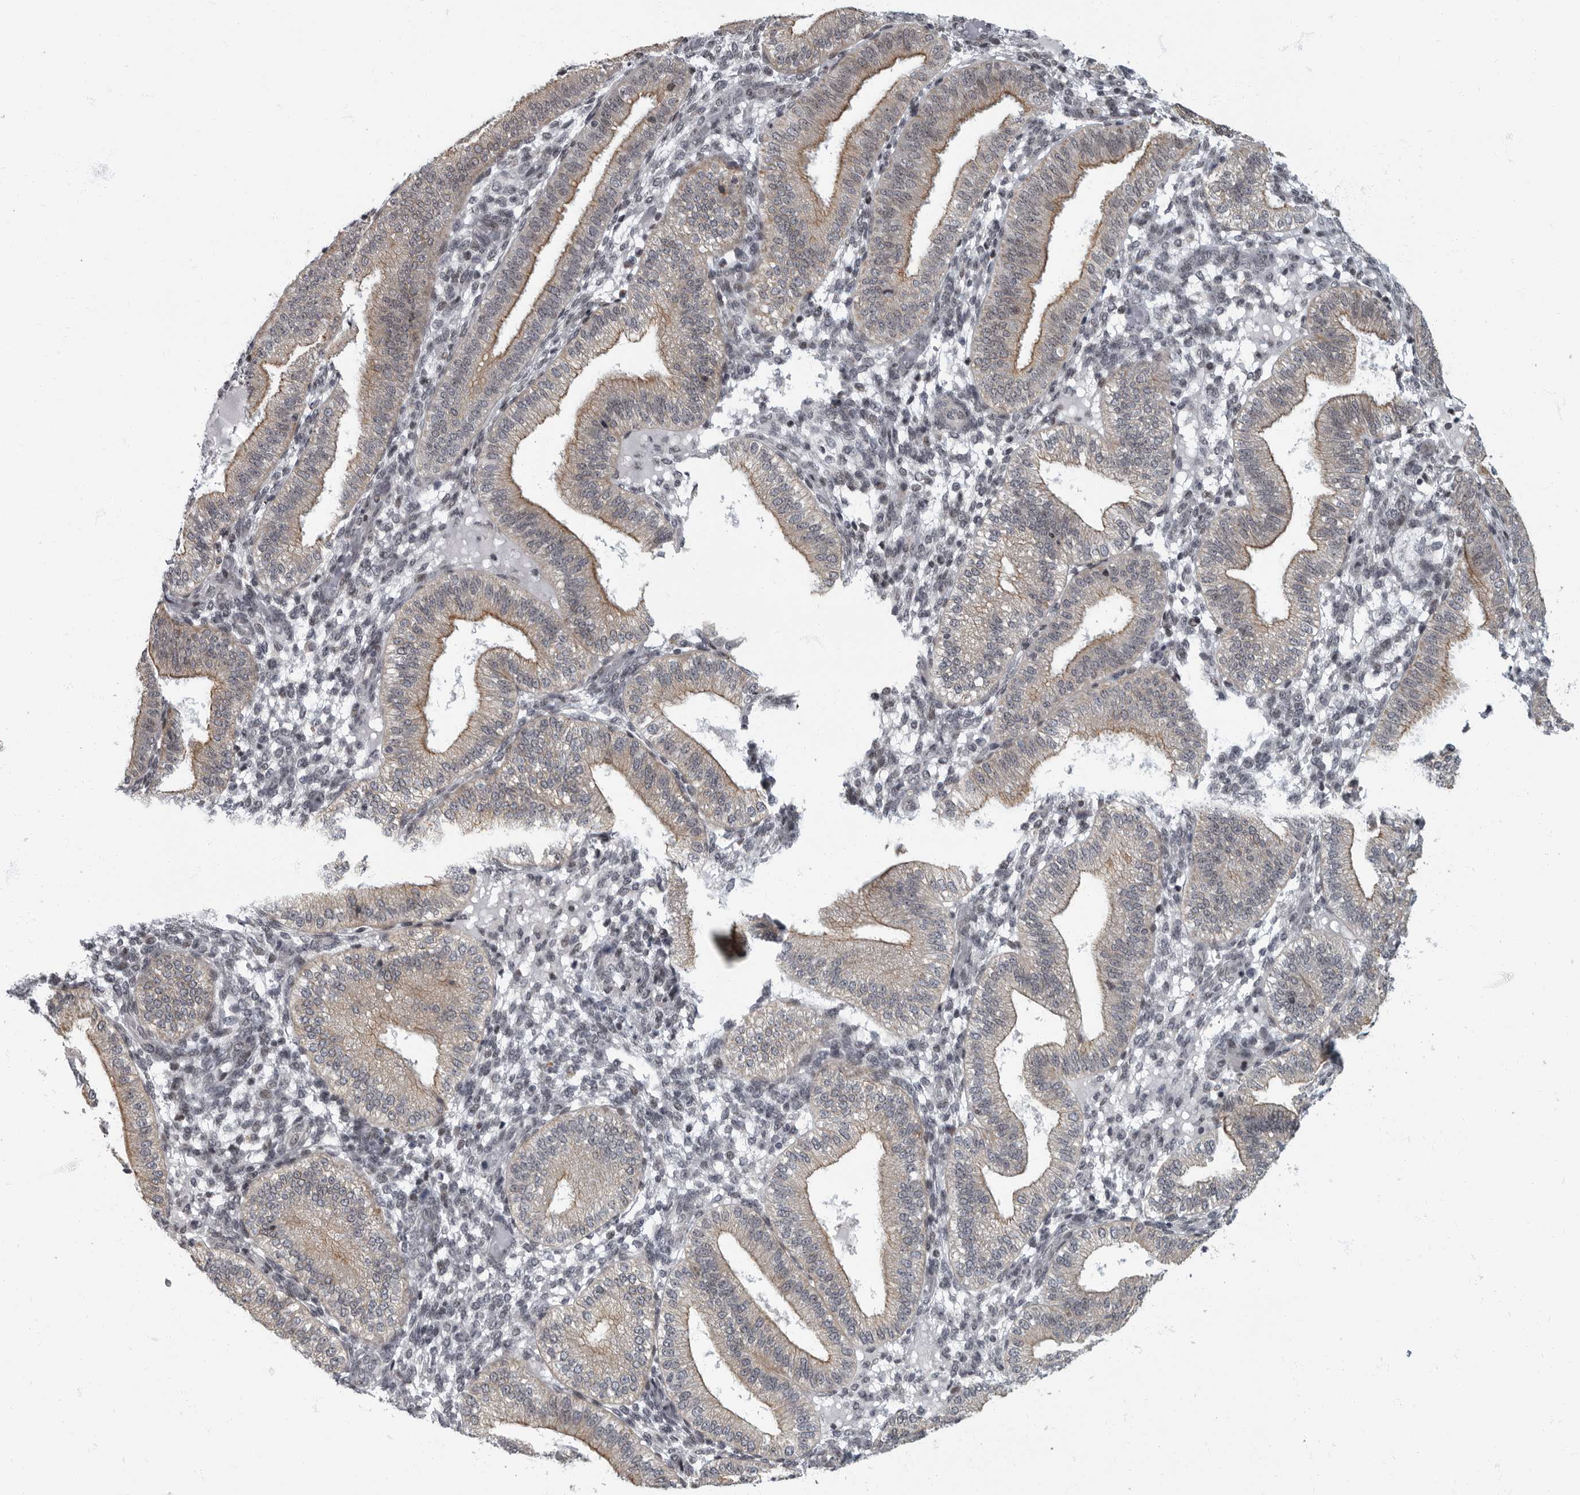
{"staining": {"intensity": "weak", "quantity": "<25%", "location": "nuclear"}, "tissue": "endometrium", "cell_type": "Cells in endometrial stroma", "image_type": "normal", "snomed": [{"axis": "morphology", "description": "Normal tissue, NOS"}, {"axis": "topography", "description": "Endometrium"}], "caption": "The immunohistochemistry (IHC) histopathology image has no significant staining in cells in endometrial stroma of endometrium. Brightfield microscopy of immunohistochemistry (IHC) stained with DAB (3,3'-diaminobenzidine) (brown) and hematoxylin (blue), captured at high magnification.", "gene": "EVI5", "patient": {"sex": "female", "age": 39}}